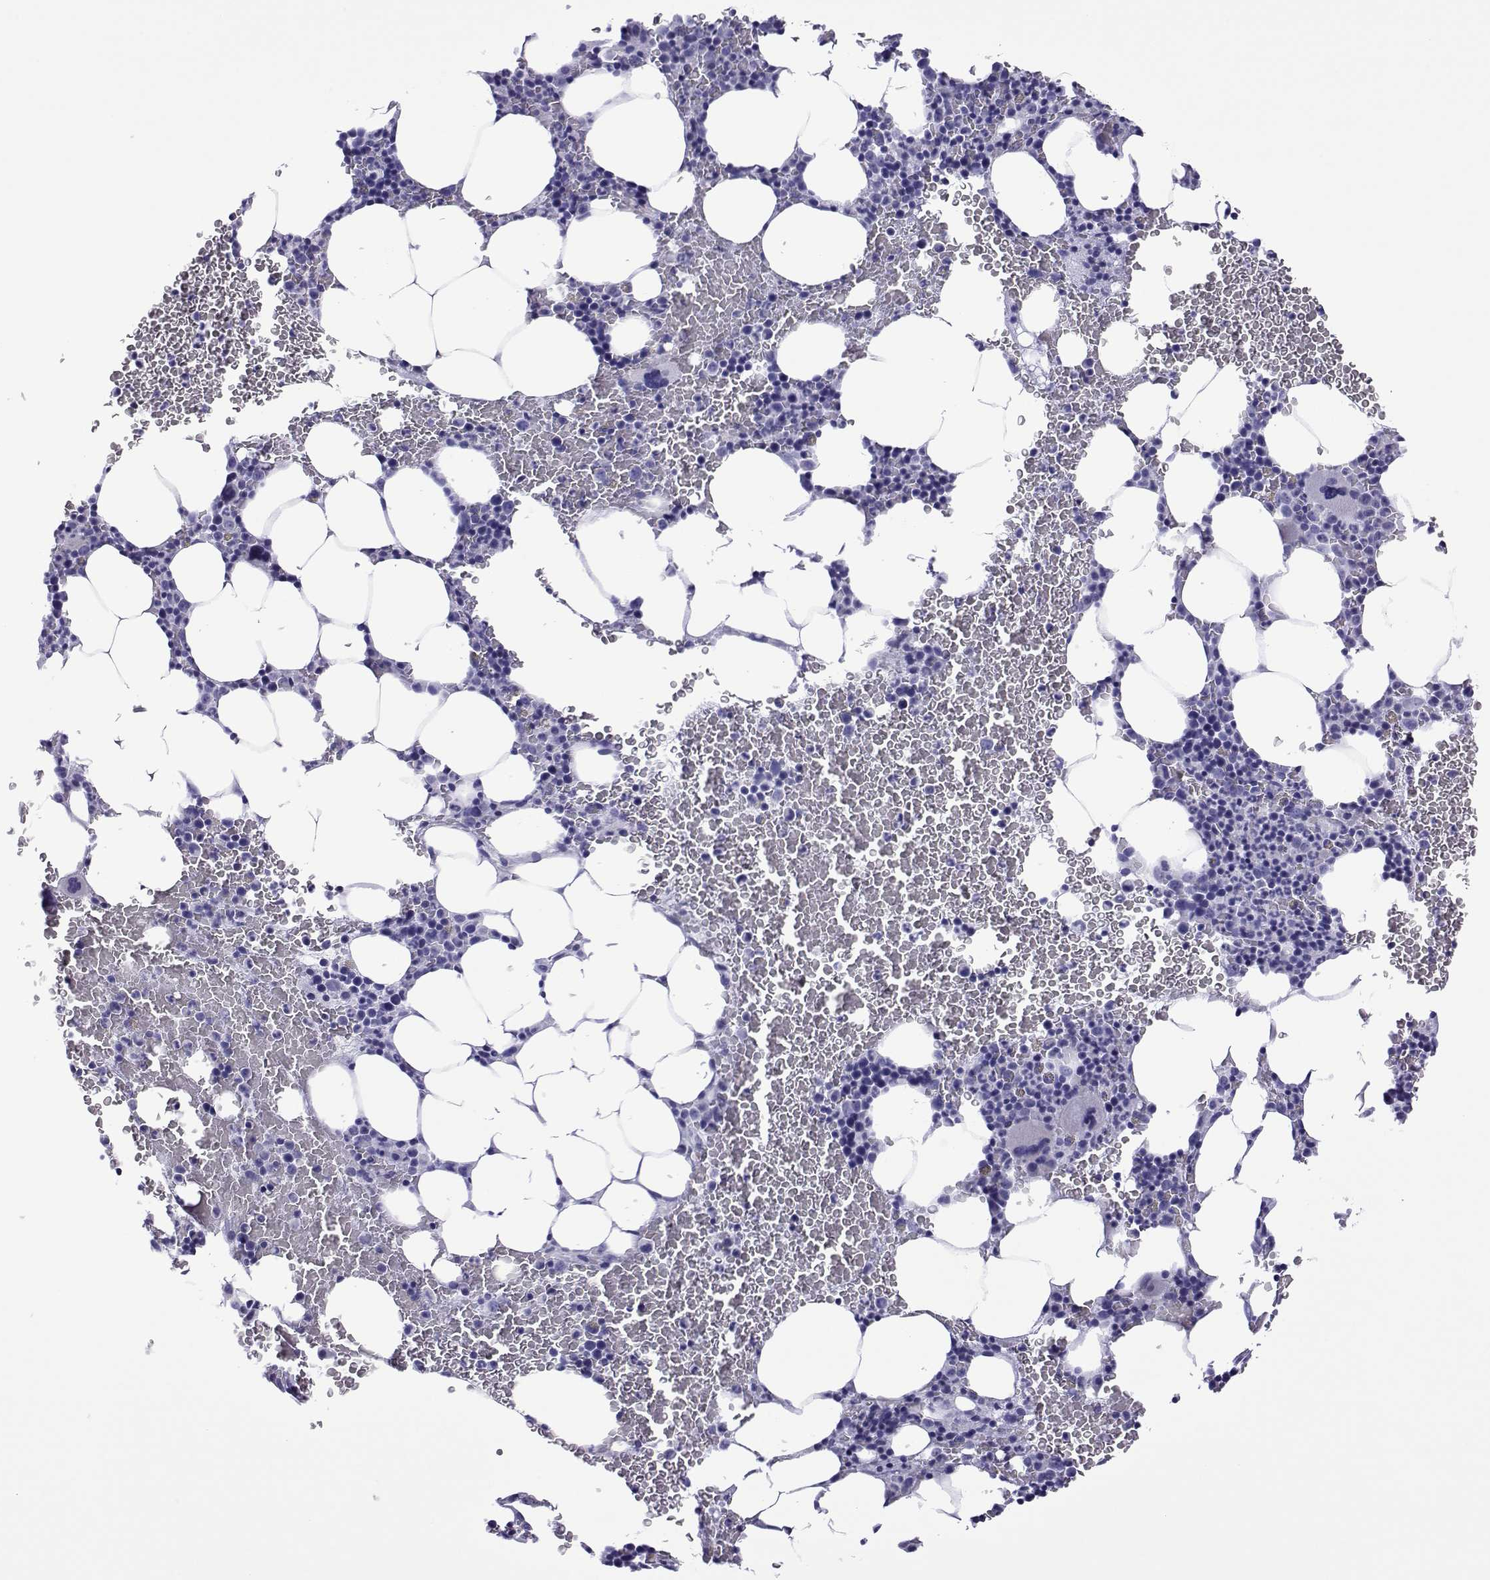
{"staining": {"intensity": "negative", "quantity": "none", "location": "none"}, "tissue": "bone marrow", "cell_type": "Hematopoietic cells", "image_type": "normal", "snomed": [{"axis": "morphology", "description": "Normal tissue, NOS"}, {"axis": "topography", "description": "Bone marrow"}], "caption": "Immunohistochemistry (IHC) image of normal bone marrow: bone marrow stained with DAB (3,3'-diaminobenzidine) shows no significant protein positivity in hematopoietic cells. Nuclei are stained in blue.", "gene": "SPANXA1", "patient": {"sex": "male", "age": 64}}